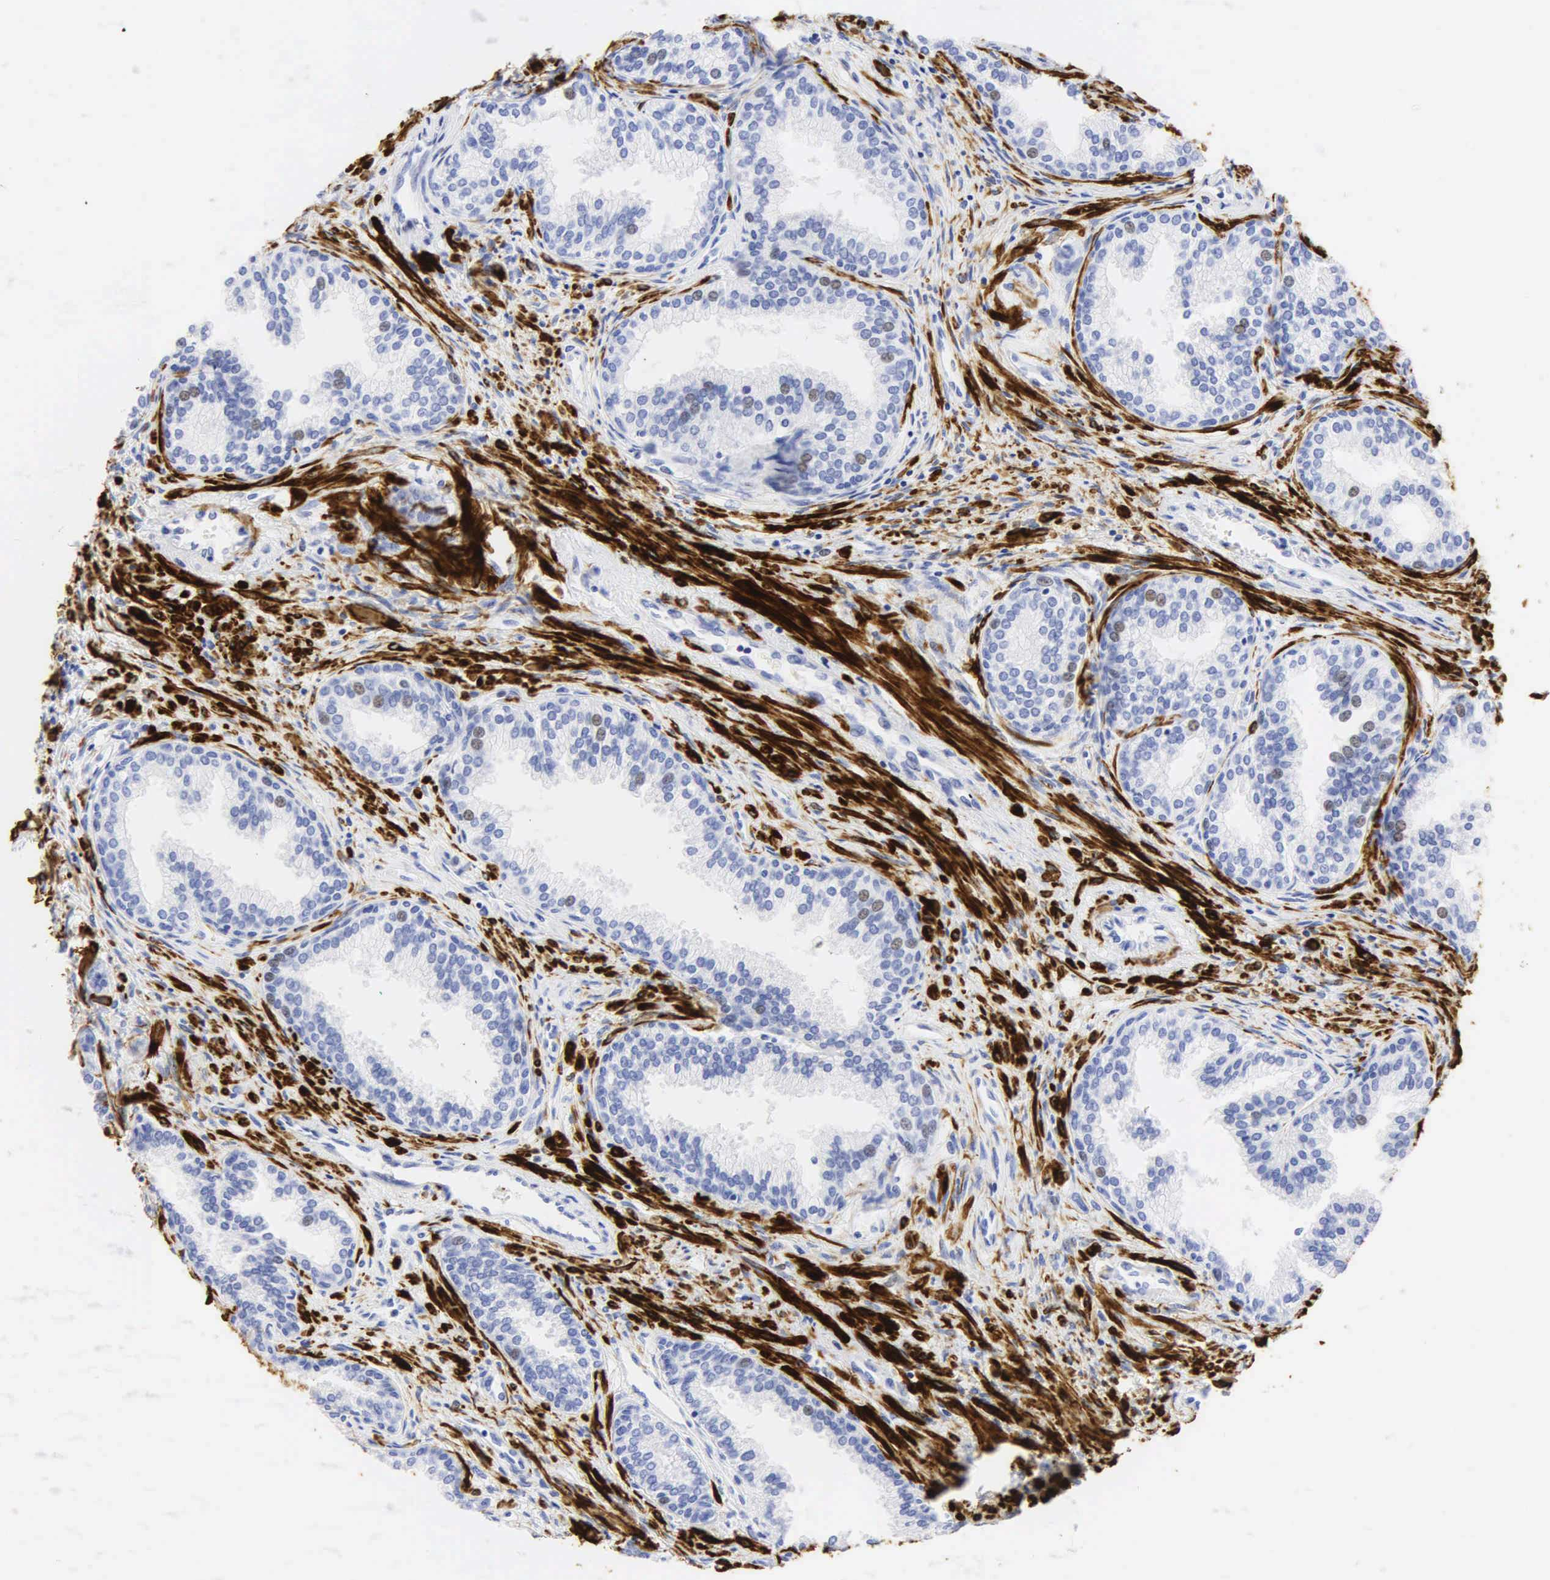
{"staining": {"intensity": "negative", "quantity": "none", "location": "none"}, "tissue": "prostate", "cell_type": "Glandular cells", "image_type": "normal", "snomed": [{"axis": "morphology", "description": "Normal tissue, NOS"}, {"axis": "topography", "description": "Prostate"}], "caption": "Immunohistochemical staining of benign prostate demonstrates no significant staining in glandular cells. (DAB (3,3'-diaminobenzidine) IHC with hematoxylin counter stain).", "gene": "DES", "patient": {"sex": "male", "age": 68}}